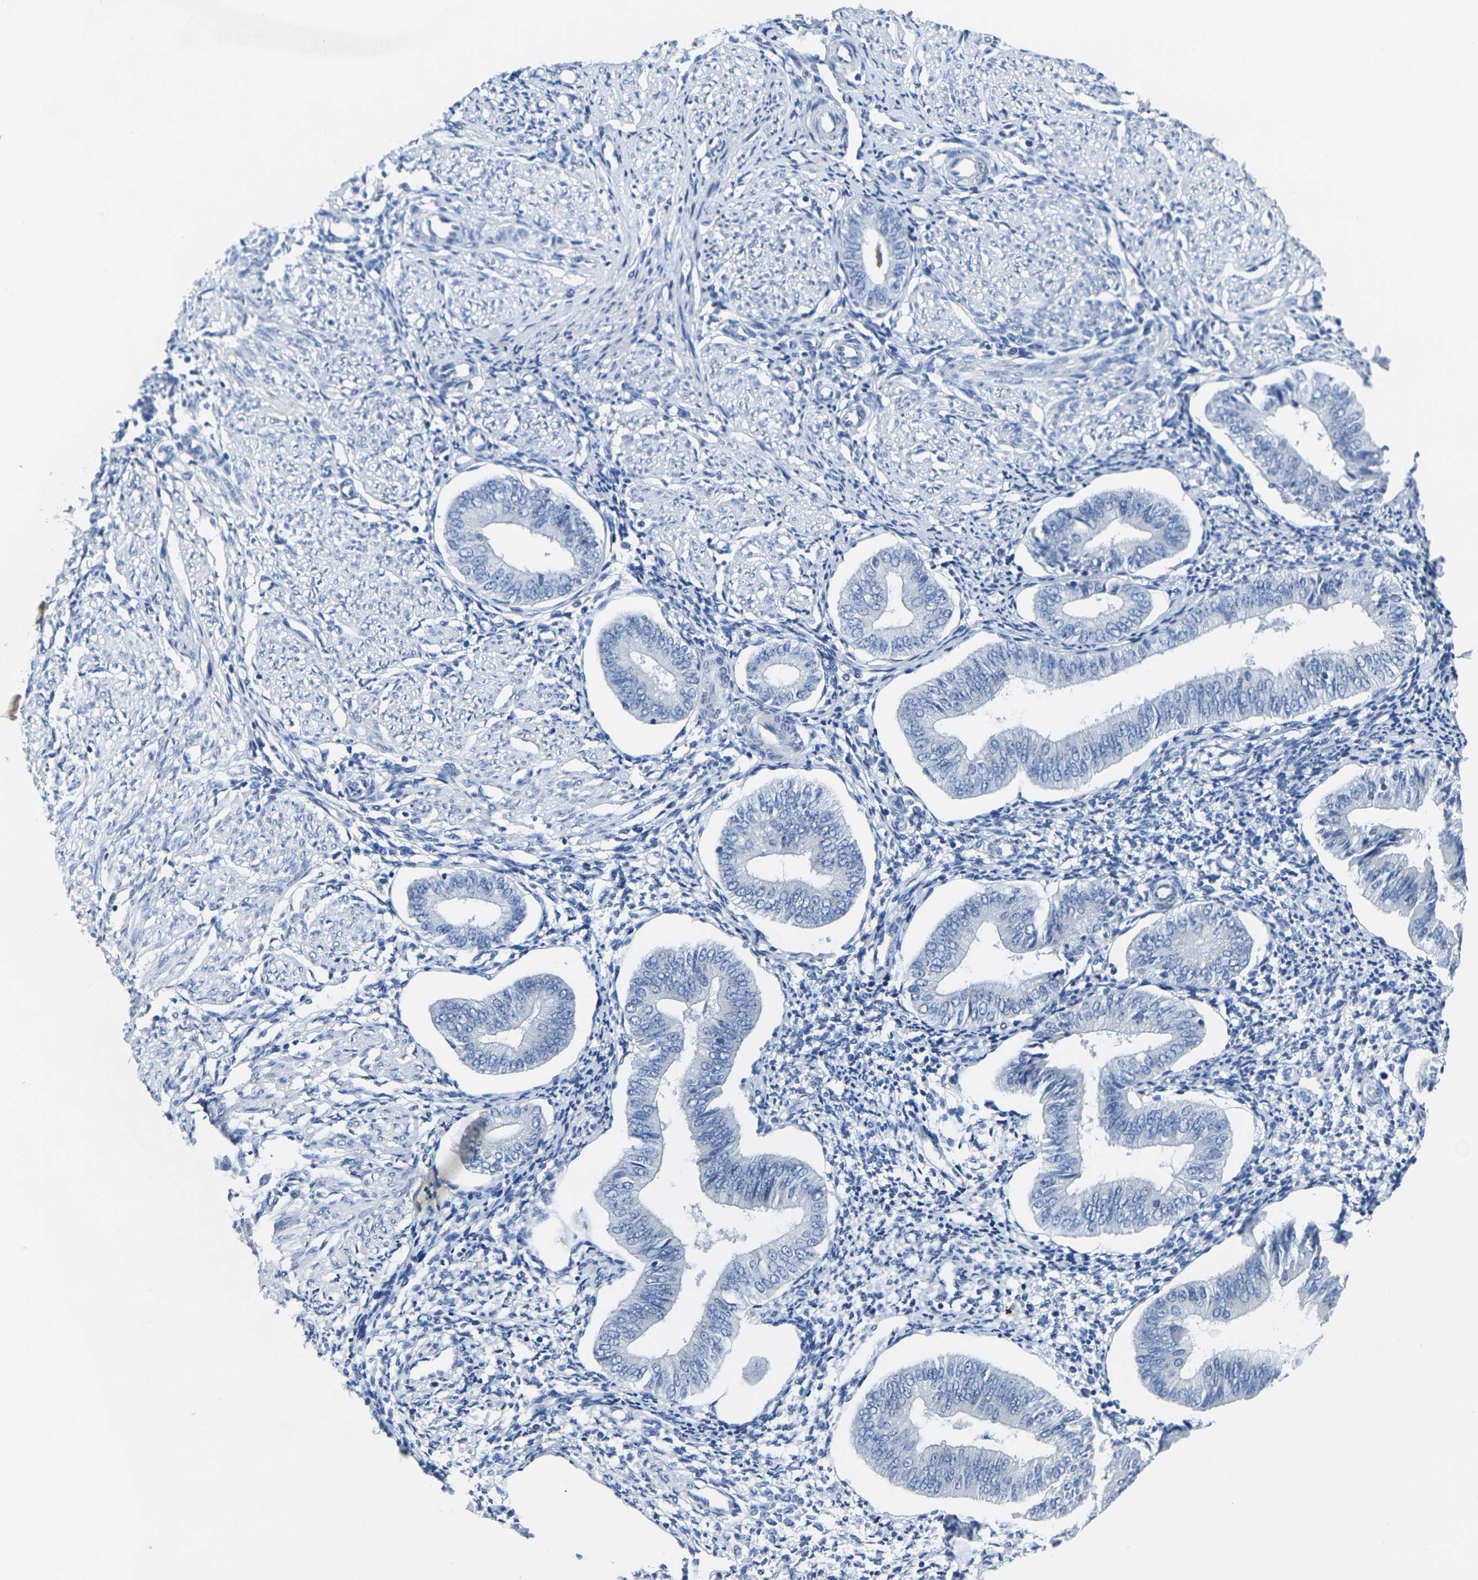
{"staining": {"intensity": "negative", "quantity": "none", "location": "none"}, "tissue": "endometrium", "cell_type": "Cells in endometrial stroma", "image_type": "normal", "snomed": [{"axis": "morphology", "description": "Normal tissue, NOS"}, {"axis": "topography", "description": "Endometrium"}], "caption": "There is no significant expression in cells in endometrial stroma of endometrium. The staining was performed using DAB (3,3'-diaminobenzidine) to visualize the protein expression in brown, while the nuclei were stained in blue with hematoxylin (Magnification: 20x).", "gene": "CRK", "patient": {"sex": "female", "age": 50}}